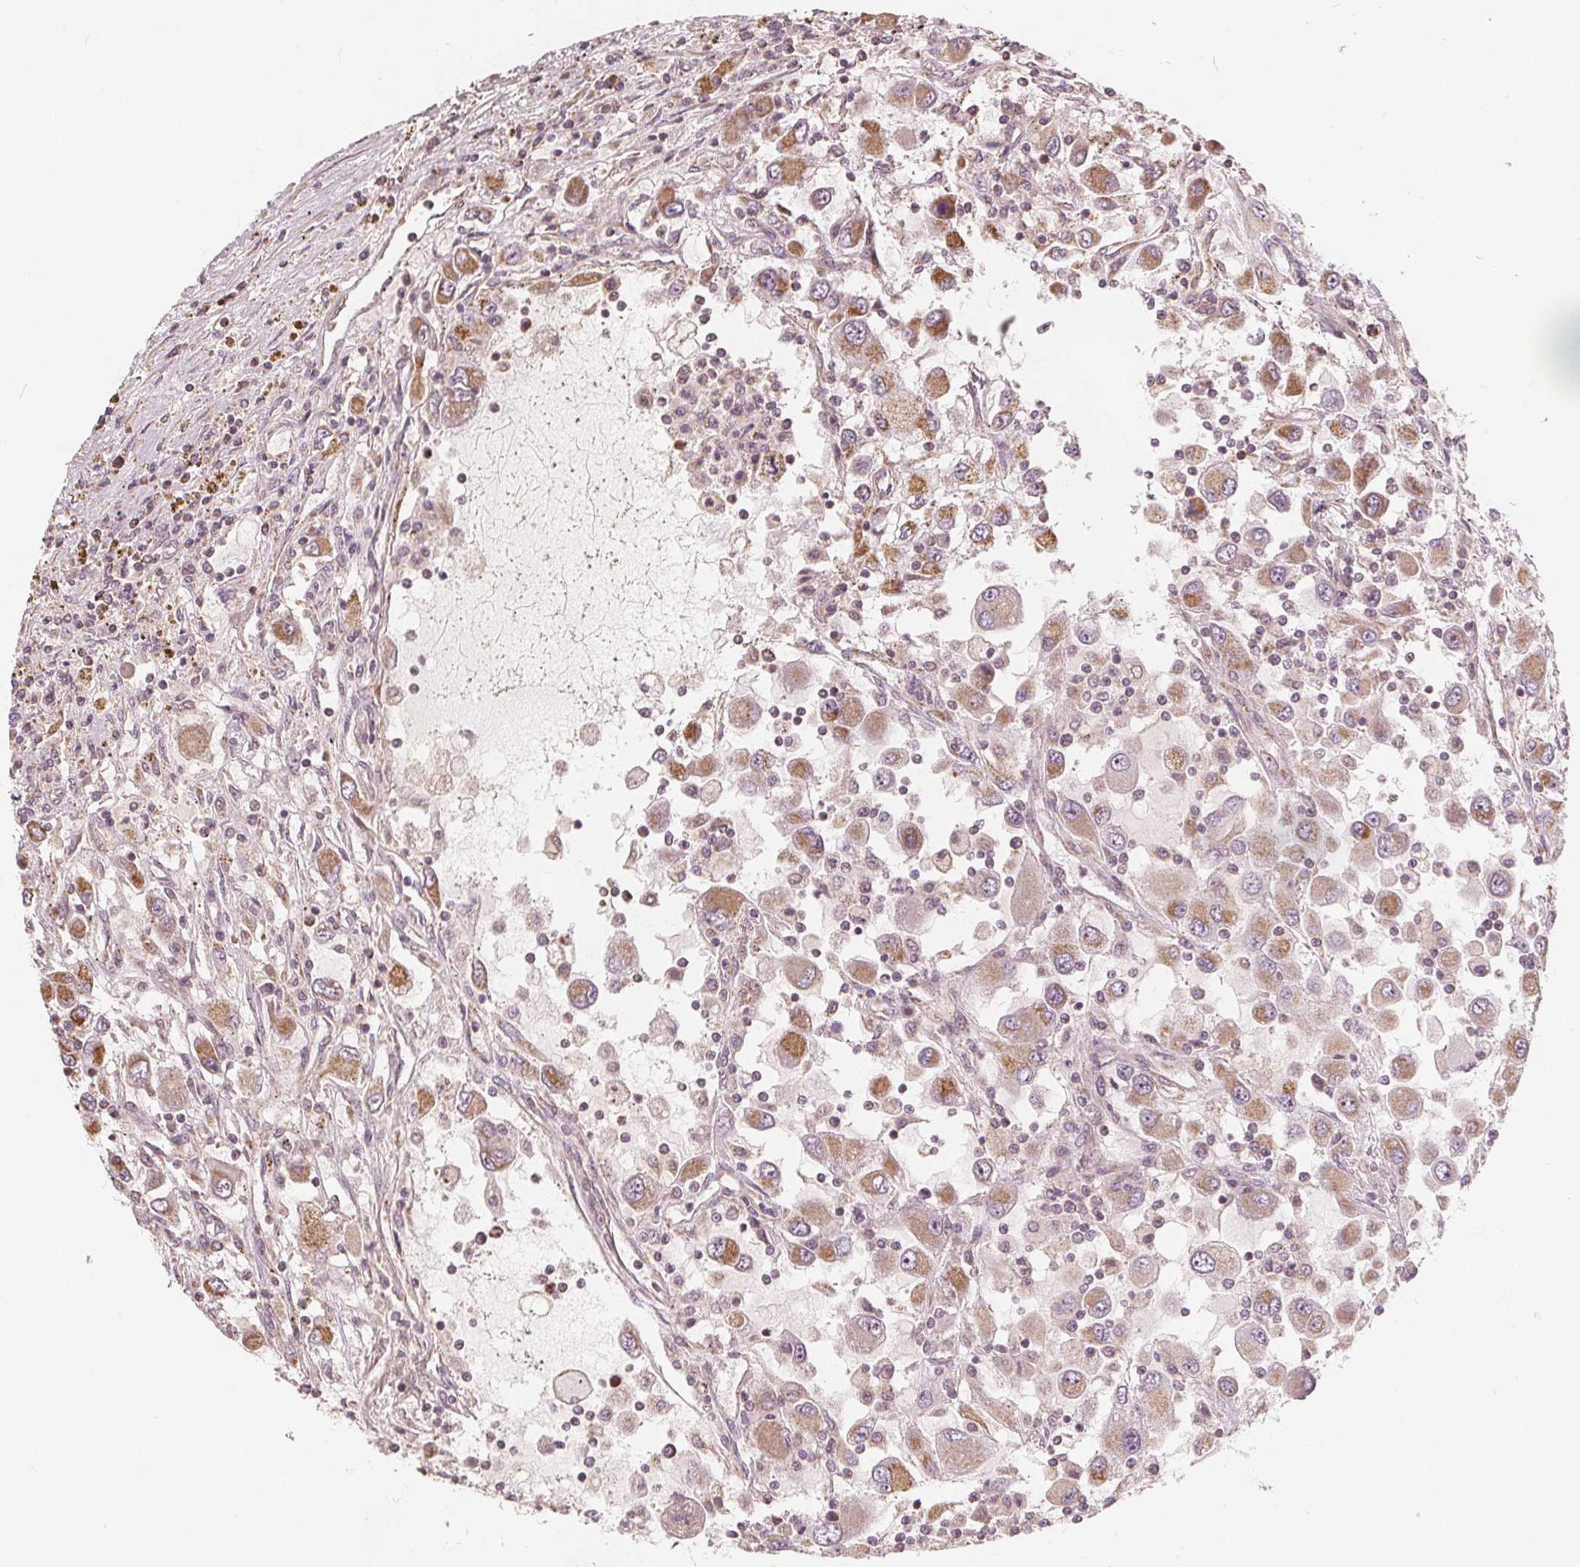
{"staining": {"intensity": "moderate", "quantity": "25%-75%", "location": "cytoplasmic/membranous"}, "tissue": "renal cancer", "cell_type": "Tumor cells", "image_type": "cancer", "snomed": [{"axis": "morphology", "description": "Adenocarcinoma, NOS"}, {"axis": "topography", "description": "Kidney"}], "caption": "Renal cancer stained with IHC demonstrates moderate cytoplasmic/membranous positivity in about 25%-75% of tumor cells.", "gene": "PEX26", "patient": {"sex": "female", "age": 67}}